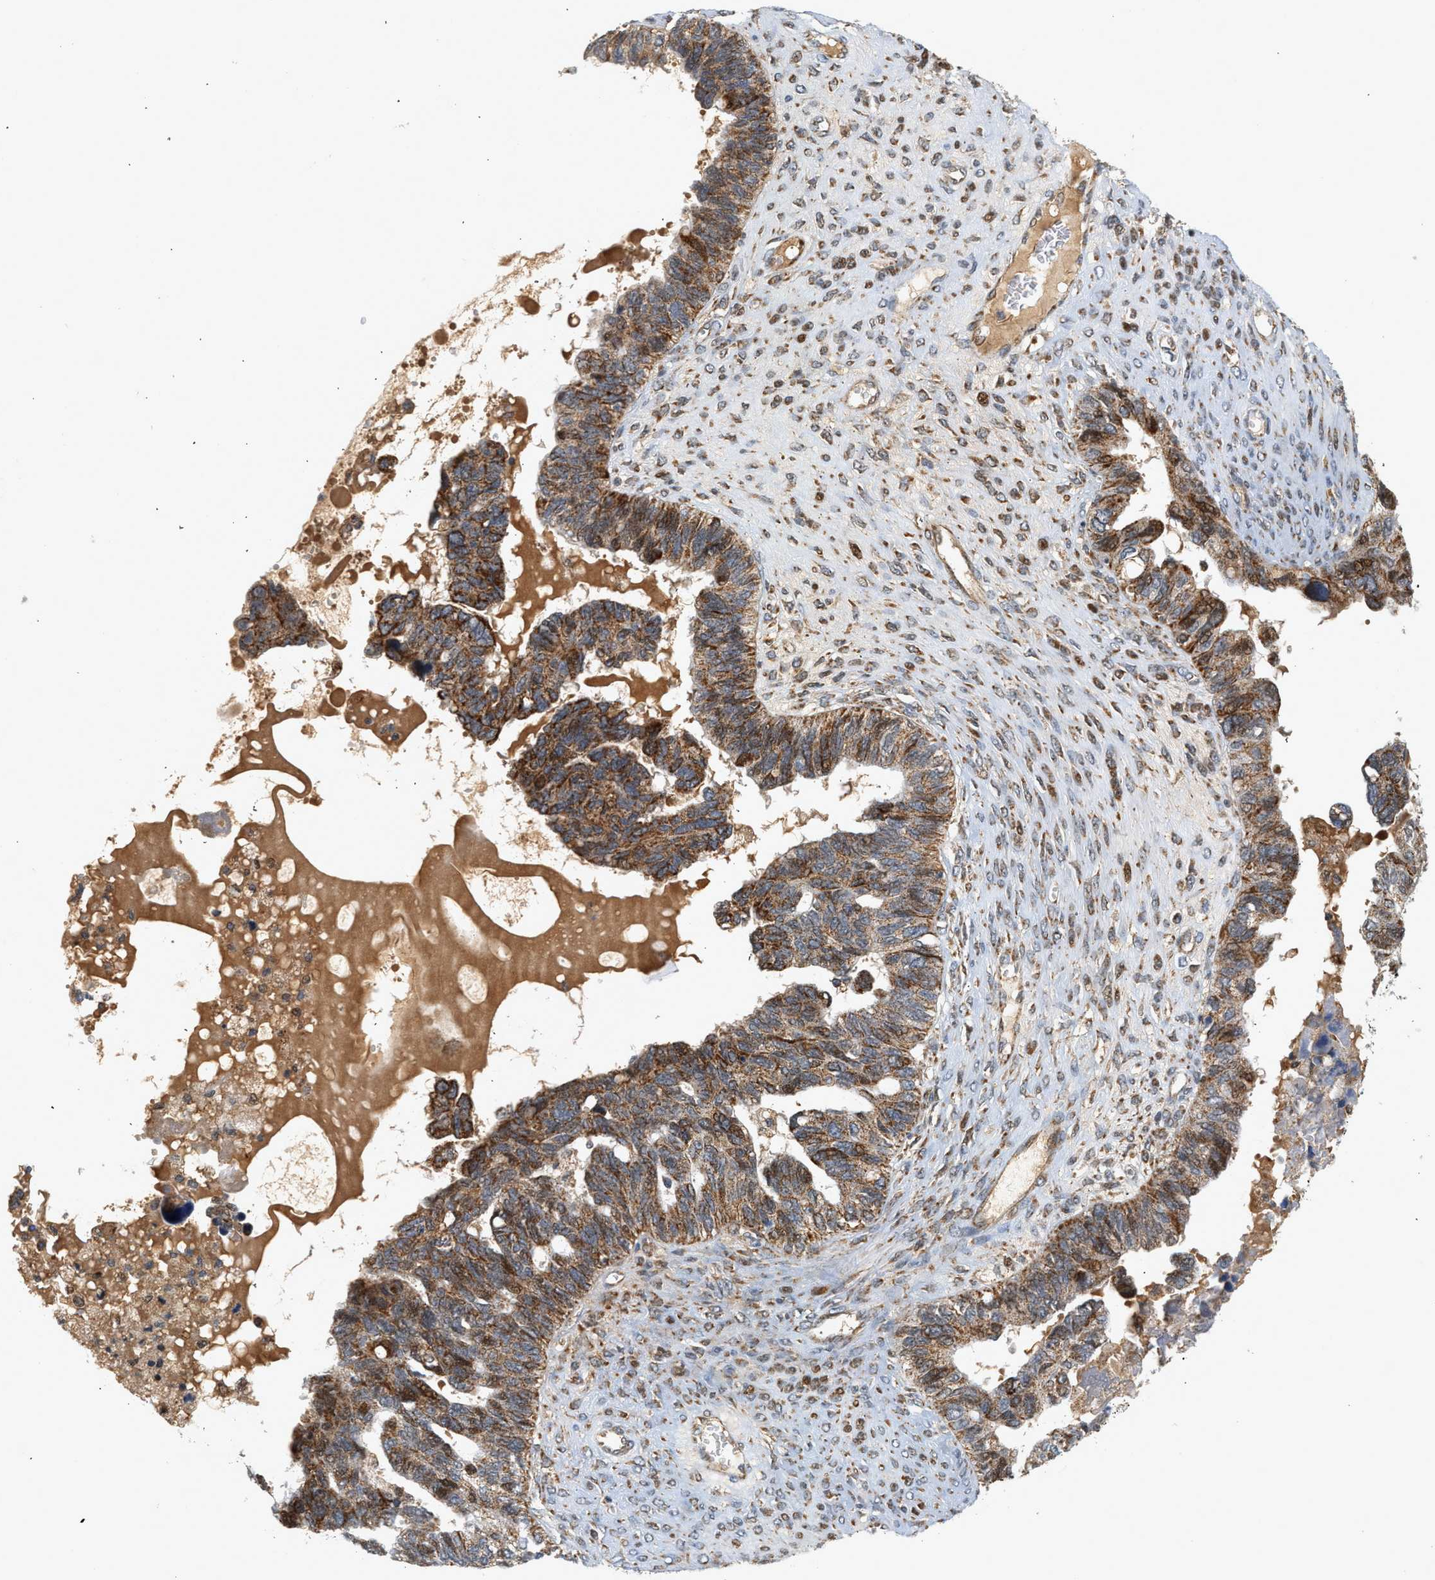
{"staining": {"intensity": "strong", "quantity": ">75%", "location": "cytoplasmic/membranous"}, "tissue": "ovarian cancer", "cell_type": "Tumor cells", "image_type": "cancer", "snomed": [{"axis": "morphology", "description": "Cystadenocarcinoma, serous, NOS"}, {"axis": "topography", "description": "Ovary"}], "caption": "Approximately >75% of tumor cells in serous cystadenocarcinoma (ovarian) show strong cytoplasmic/membranous protein staining as visualized by brown immunohistochemical staining.", "gene": "MCU", "patient": {"sex": "female", "age": 79}}